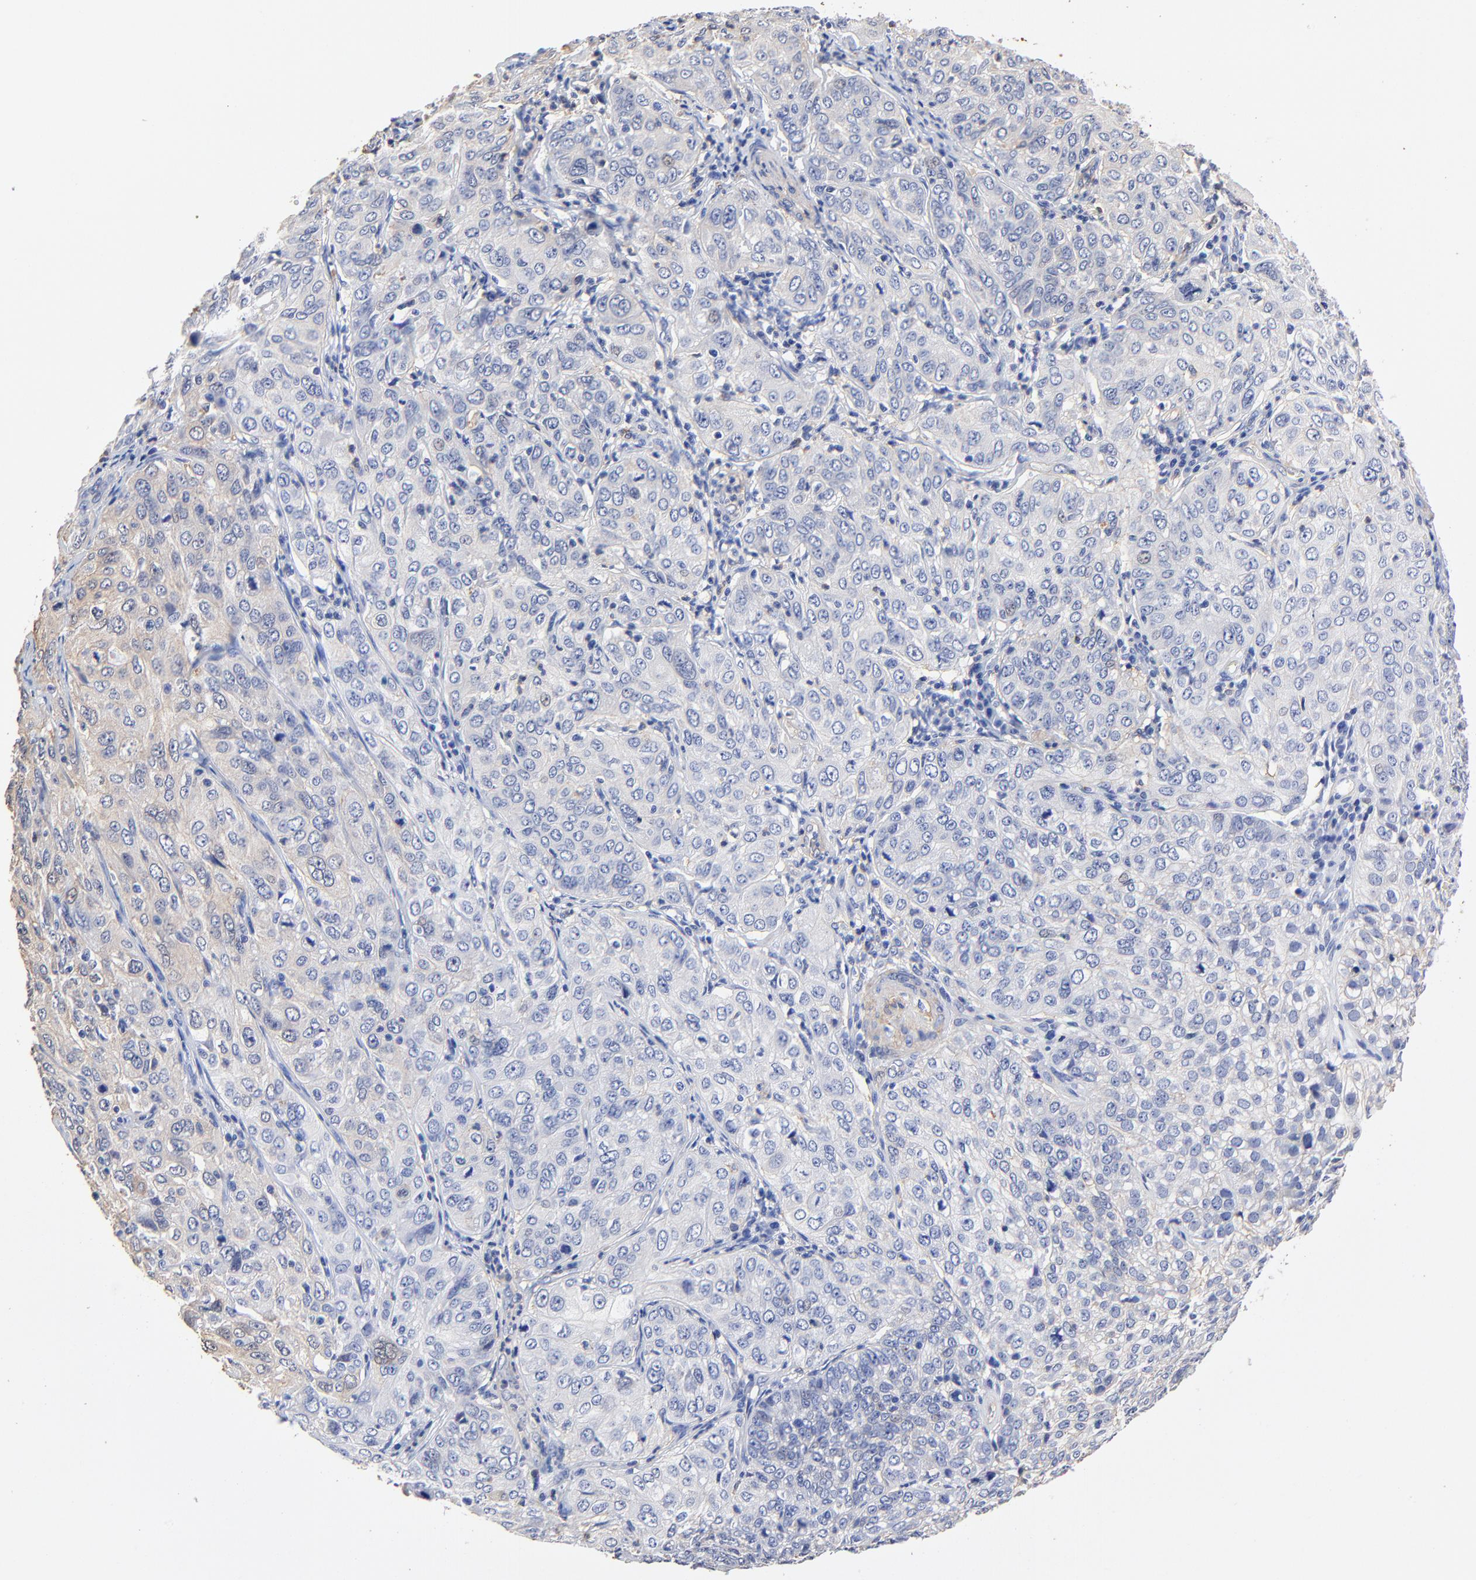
{"staining": {"intensity": "negative", "quantity": "none", "location": "none"}, "tissue": "cervical cancer", "cell_type": "Tumor cells", "image_type": "cancer", "snomed": [{"axis": "morphology", "description": "Squamous cell carcinoma, NOS"}, {"axis": "topography", "description": "Cervix"}], "caption": "DAB immunohistochemical staining of cervical cancer demonstrates no significant positivity in tumor cells.", "gene": "TAGLN2", "patient": {"sex": "female", "age": 38}}